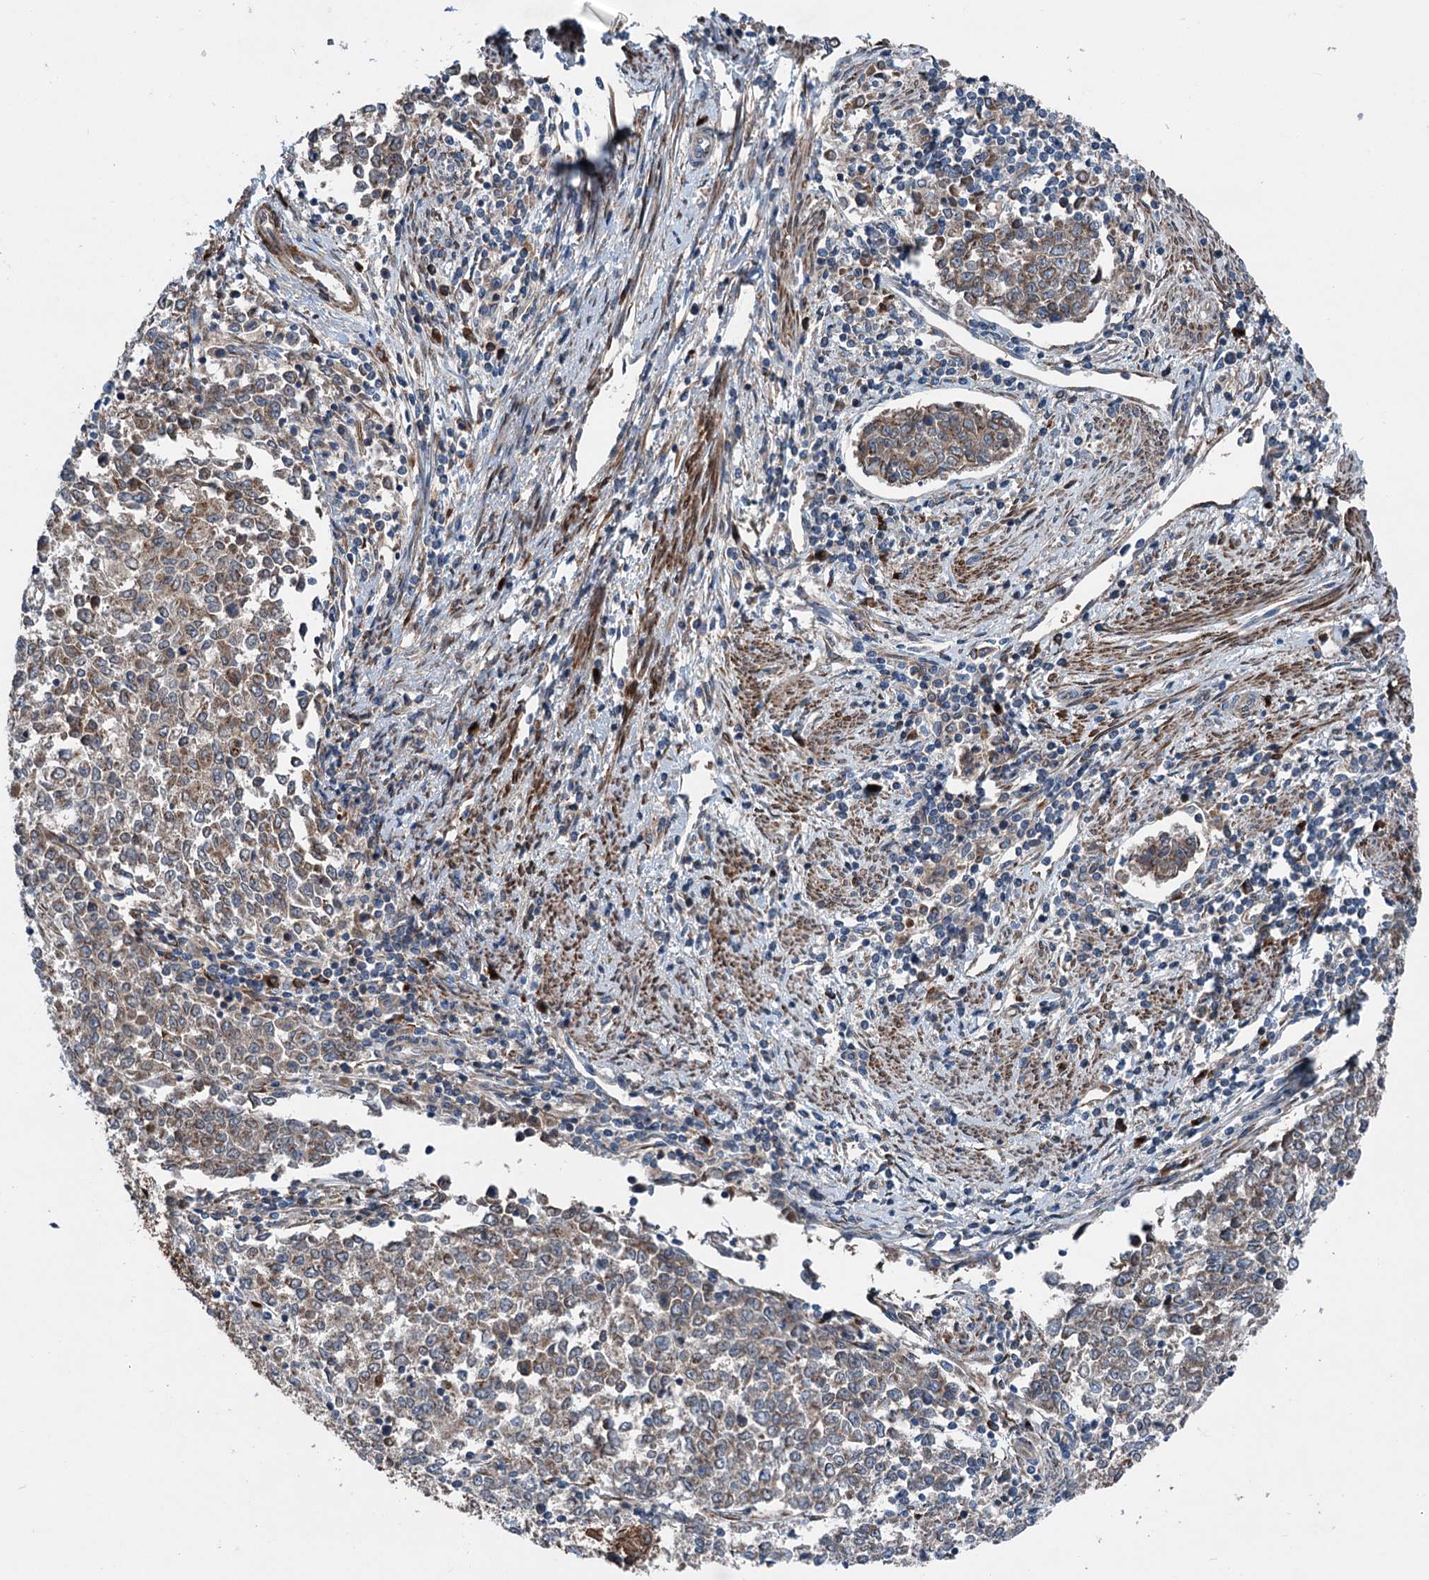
{"staining": {"intensity": "weak", "quantity": ">75%", "location": "cytoplasmic/membranous"}, "tissue": "endometrial cancer", "cell_type": "Tumor cells", "image_type": "cancer", "snomed": [{"axis": "morphology", "description": "Adenocarcinoma, NOS"}, {"axis": "topography", "description": "Endometrium"}], "caption": "Immunohistochemistry photomicrograph of neoplastic tissue: endometrial cancer (adenocarcinoma) stained using IHC exhibits low levels of weak protein expression localized specifically in the cytoplasmic/membranous of tumor cells, appearing as a cytoplasmic/membranous brown color.", "gene": "CALCOCO1", "patient": {"sex": "female", "age": 50}}